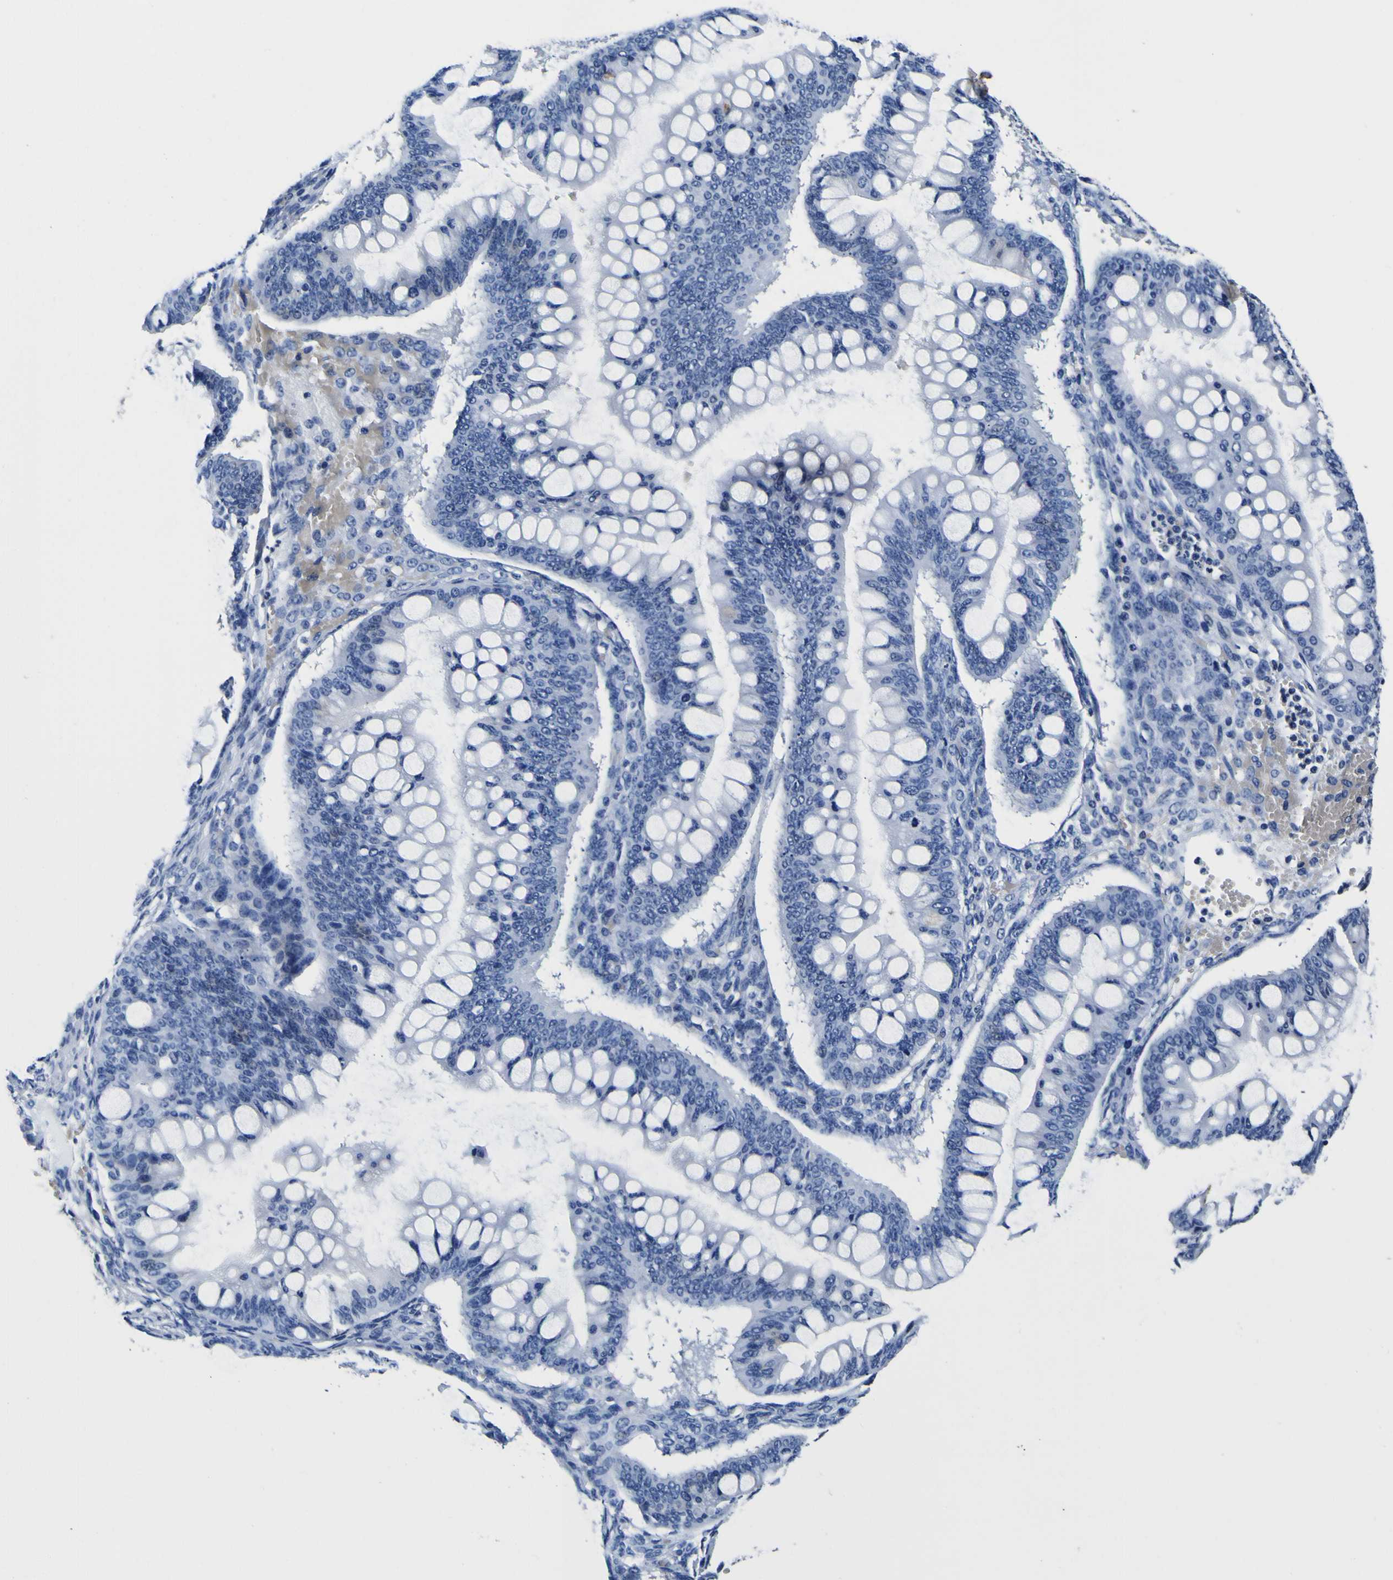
{"staining": {"intensity": "negative", "quantity": "none", "location": "none"}, "tissue": "ovarian cancer", "cell_type": "Tumor cells", "image_type": "cancer", "snomed": [{"axis": "morphology", "description": "Cystadenocarcinoma, mucinous, NOS"}, {"axis": "topography", "description": "Ovary"}], "caption": "Immunohistochemistry (IHC) of mucinous cystadenocarcinoma (ovarian) displays no staining in tumor cells.", "gene": "POSTN", "patient": {"sex": "female", "age": 73}}